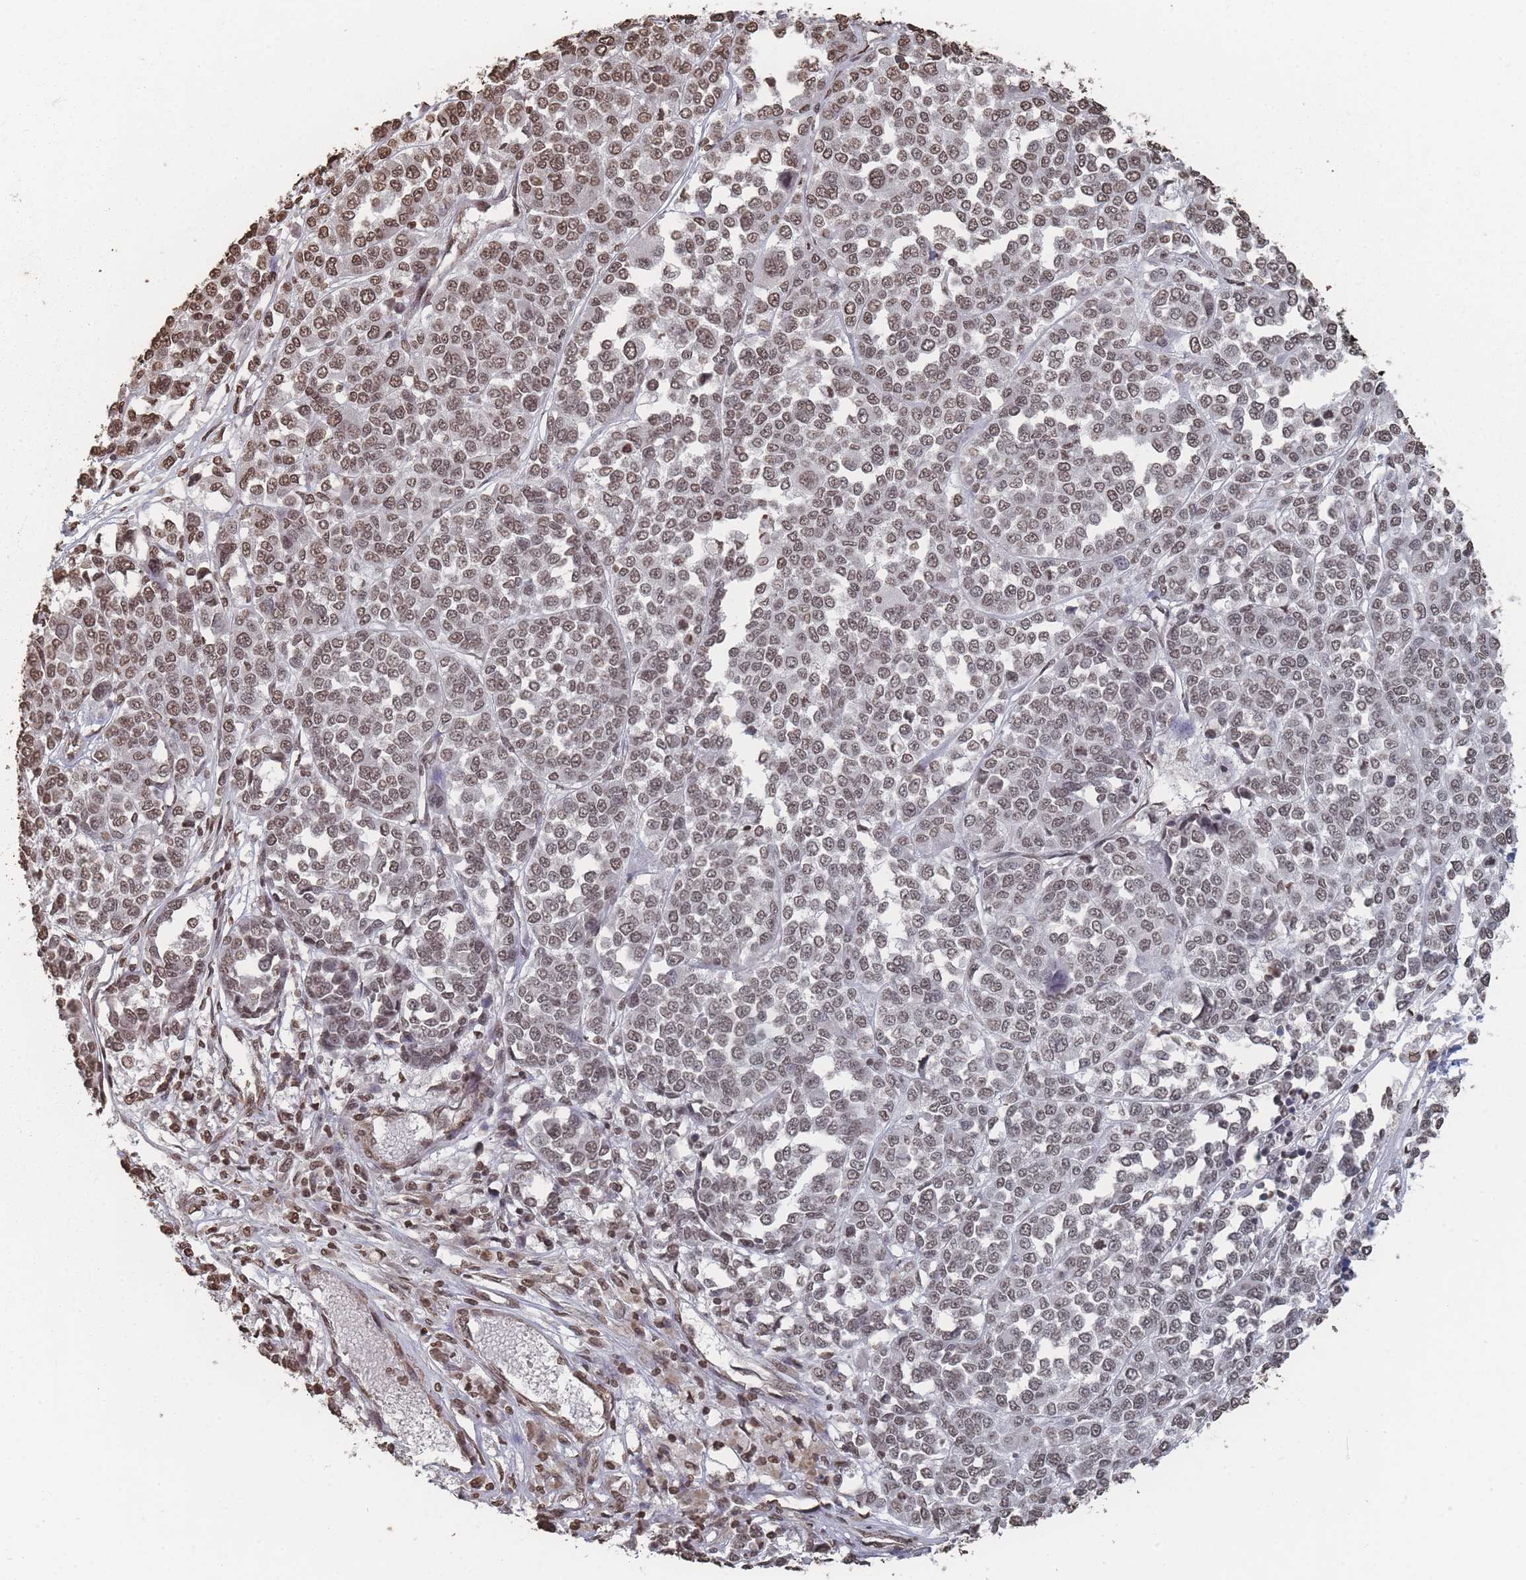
{"staining": {"intensity": "moderate", "quantity": "25%-75%", "location": "nuclear"}, "tissue": "melanoma", "cell_type": "Tumor cells", "image_type": "cancer", "snomed": [{"axis": "morphology", "description": "Malignant melanoma, Metastatic site"}, {"axis": "topography", "description": "Lymph node"}], "caption": "Malignant melanoma (metastatic site) tissue displays moderate nuclear staining in about 25%-75% of tumor cells, visualized by immunohistochemistry.", "gene": "PLEKHG5", "patient": {"sex": "male", "age": 44}}